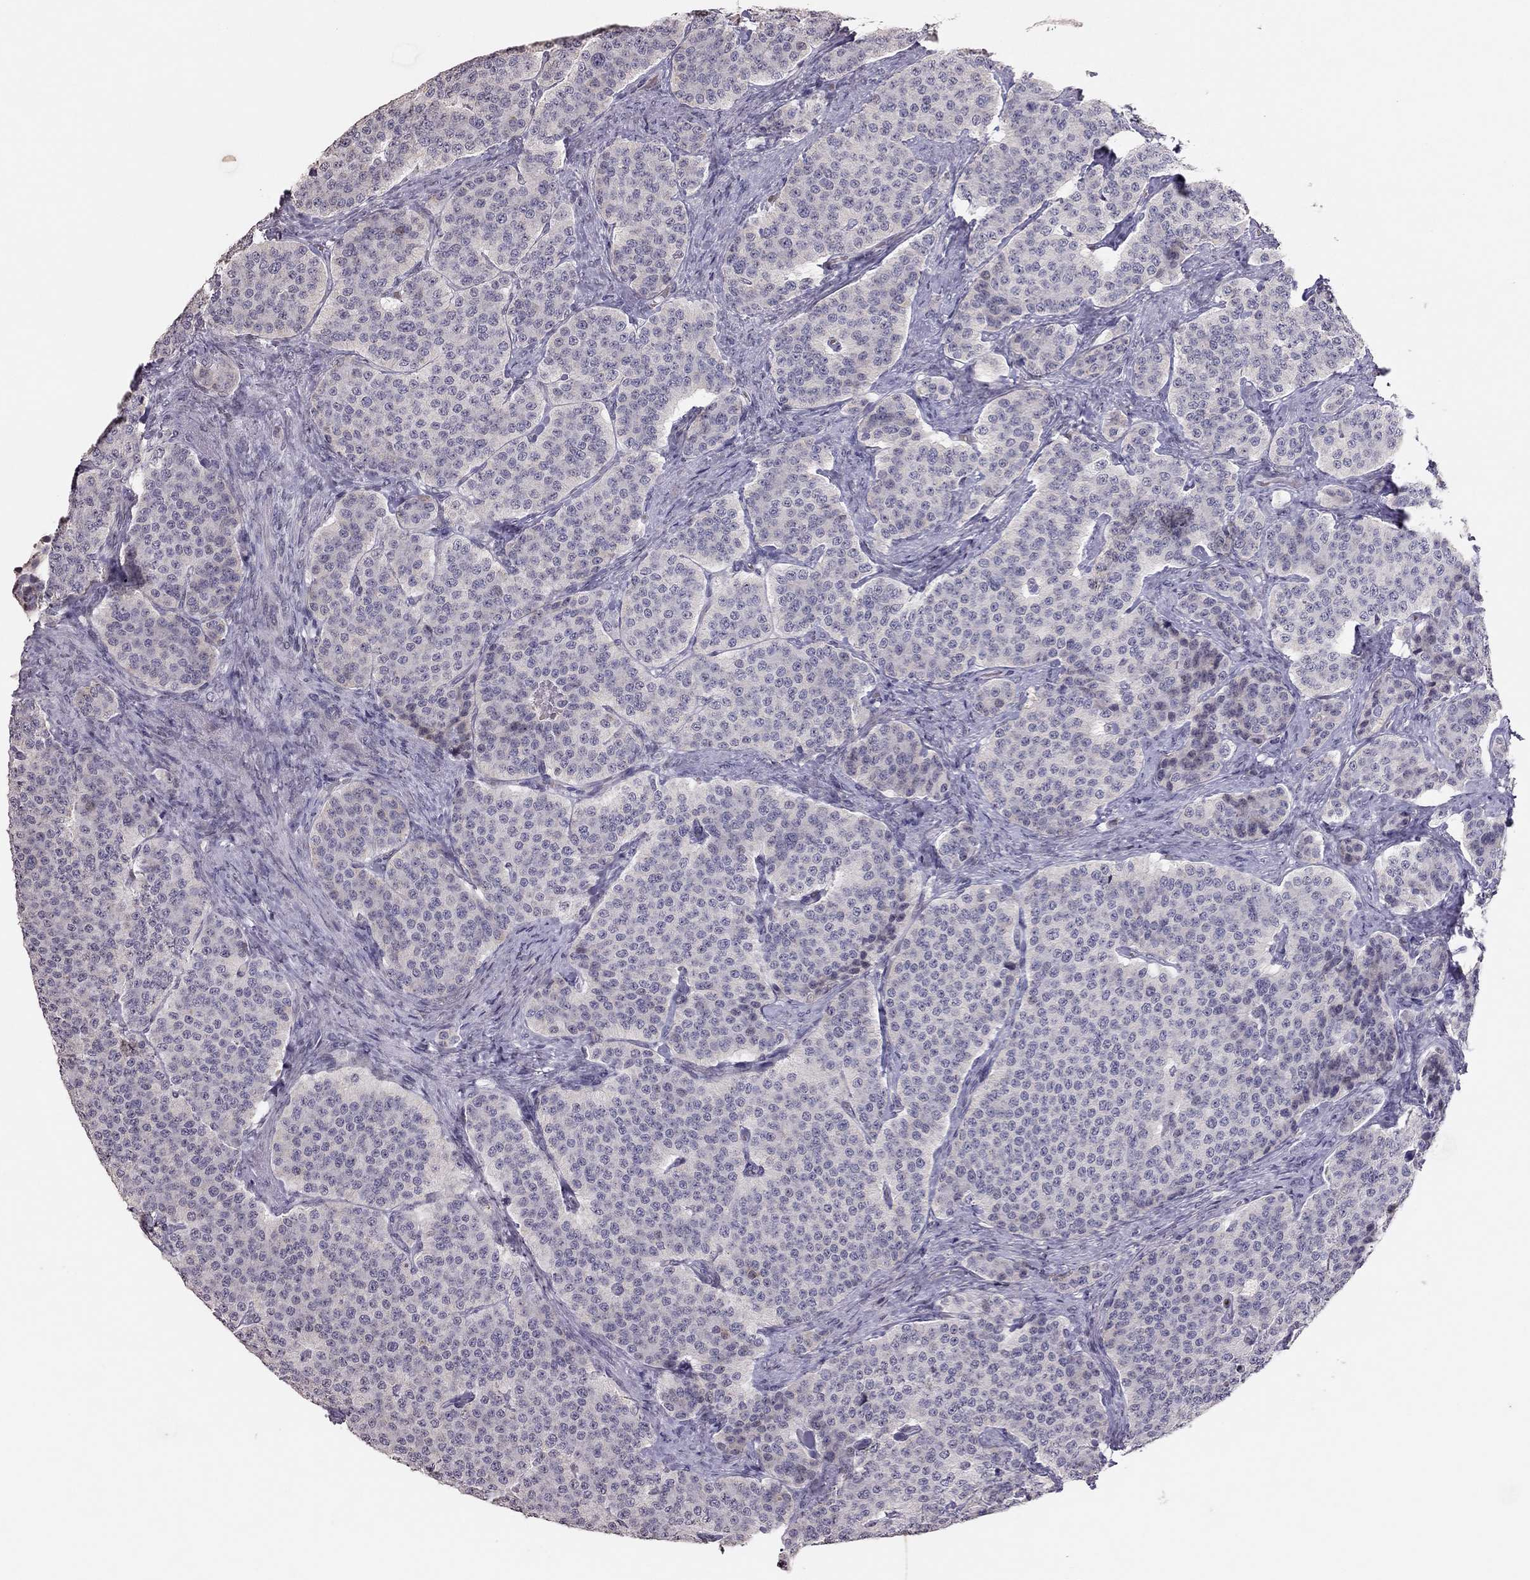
{"staining": {"intensity": "negative", "quantity": "none", "location": "none"}, "tissue": "carcinoid", "cell_type": "Tumor cells", "image_type": "cancer", "snomed": [{"axis": "morphology", "description": "Carcinoid, malignant, NOS"}, {"axis": "topography", "description": "Small intestine"}], "caption": "Carcinoid (malignant) stained for a protein using immunohistochemistry exhibits no positivity tumor cells.", "gene": "TSHB", "patient": {"sex": "female", "age": 58}}